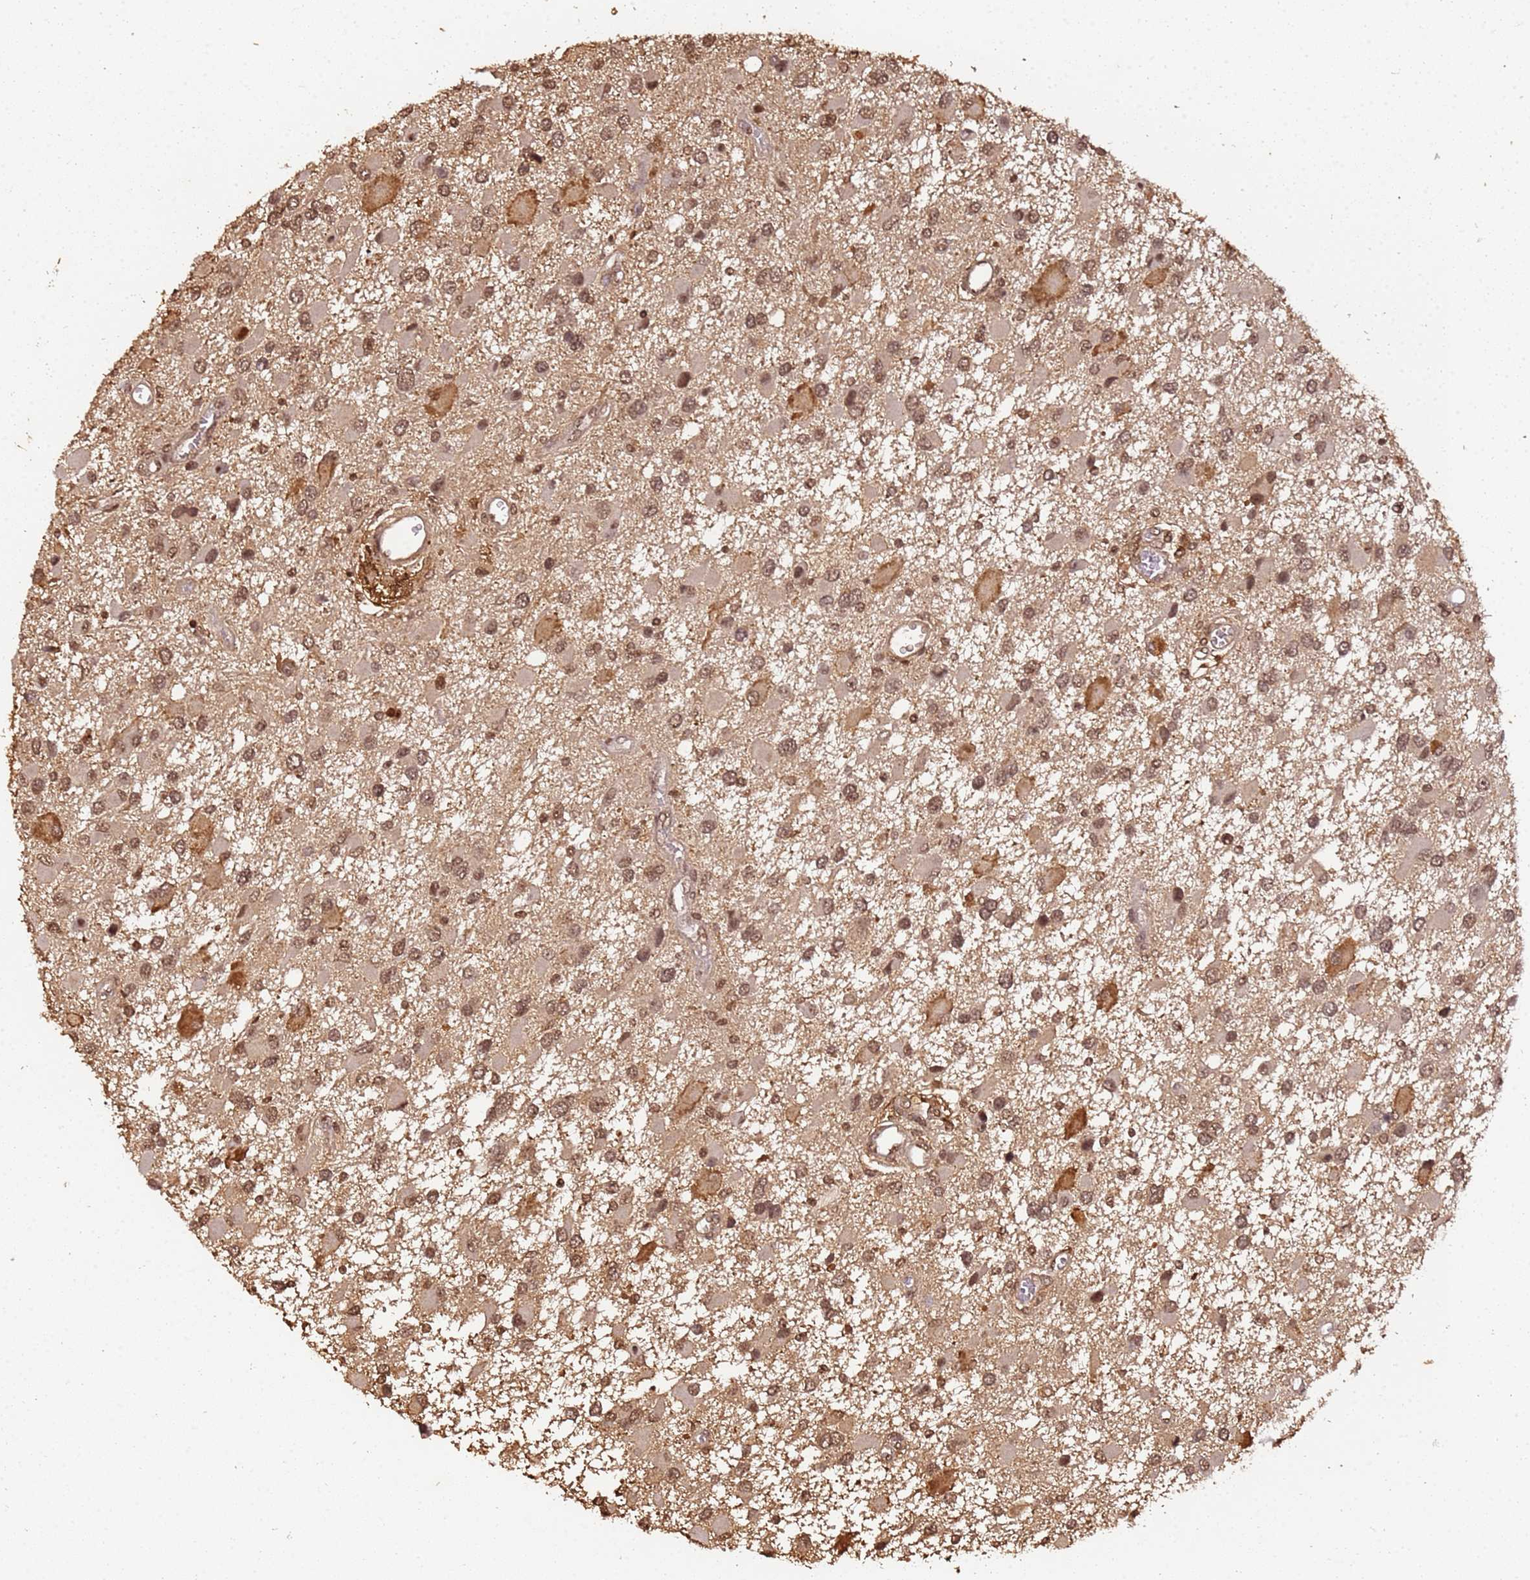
{"staining": {"intensity": "moderate", "quantity": ">75%", "location": "nuclear"}, "tissue": "glioma", "cell_type": "Tumor cells", "image_type": "cancer", "snomed": [{"axis": "morphology", "description": "Glioma, malignant, High grade"}, {"axis": "topography", "description": "Brain"}], "caption": "Immunohistochemistry (IHC) (DAB) staining of human glioma demonstrates moderate nuclear protein positivity in about >75% of tumor cells. Using DAB (3,3'-diaminobenzidine) (brown) and hematoxylin (blue) stains, captured at high magnification using brightfield microscopy.", "gene": "COL1A2", "patient": {"sex": "male", "age": 53}}